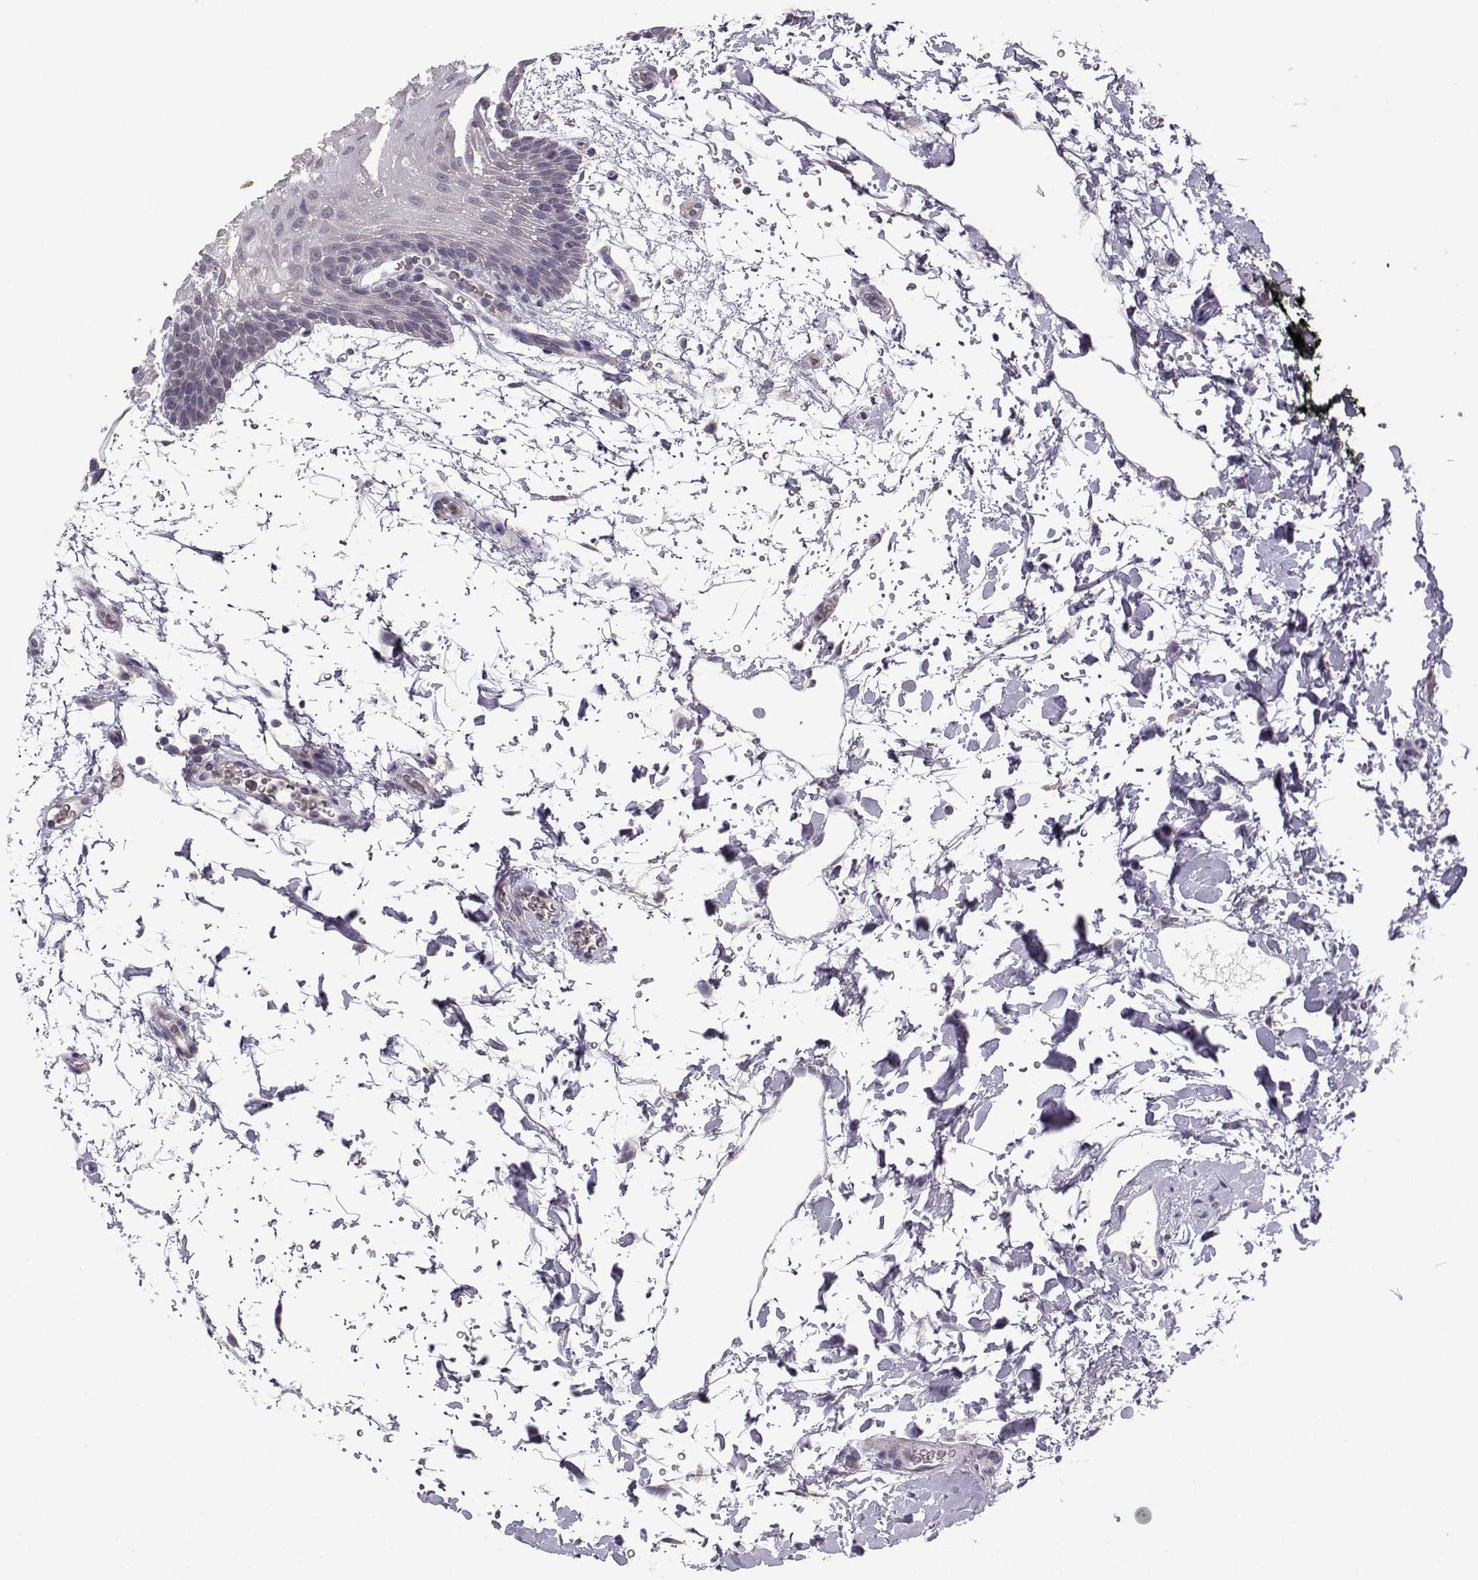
{"staining": {"intensity": "negative", "quantity": "none", "location": "none"}, "tissue": "oral mucosa", "cell_type": "Squamous epithelial cells", "image_type": "normal", "snomed": [{"axis": "morphology", "description": "Normal tissue, NOS"}, {"axis": "topography", "description": "Oral tissue"}, {"axis": "topography", "description": "Head-Neck"}], "caption": "Immunohistochemical staining of unremarkable oral mucosa displays no significant expression in squamous epithelial cells.", "gene": "FCAMR", "patient": {"sex": "male", "age": 65}}